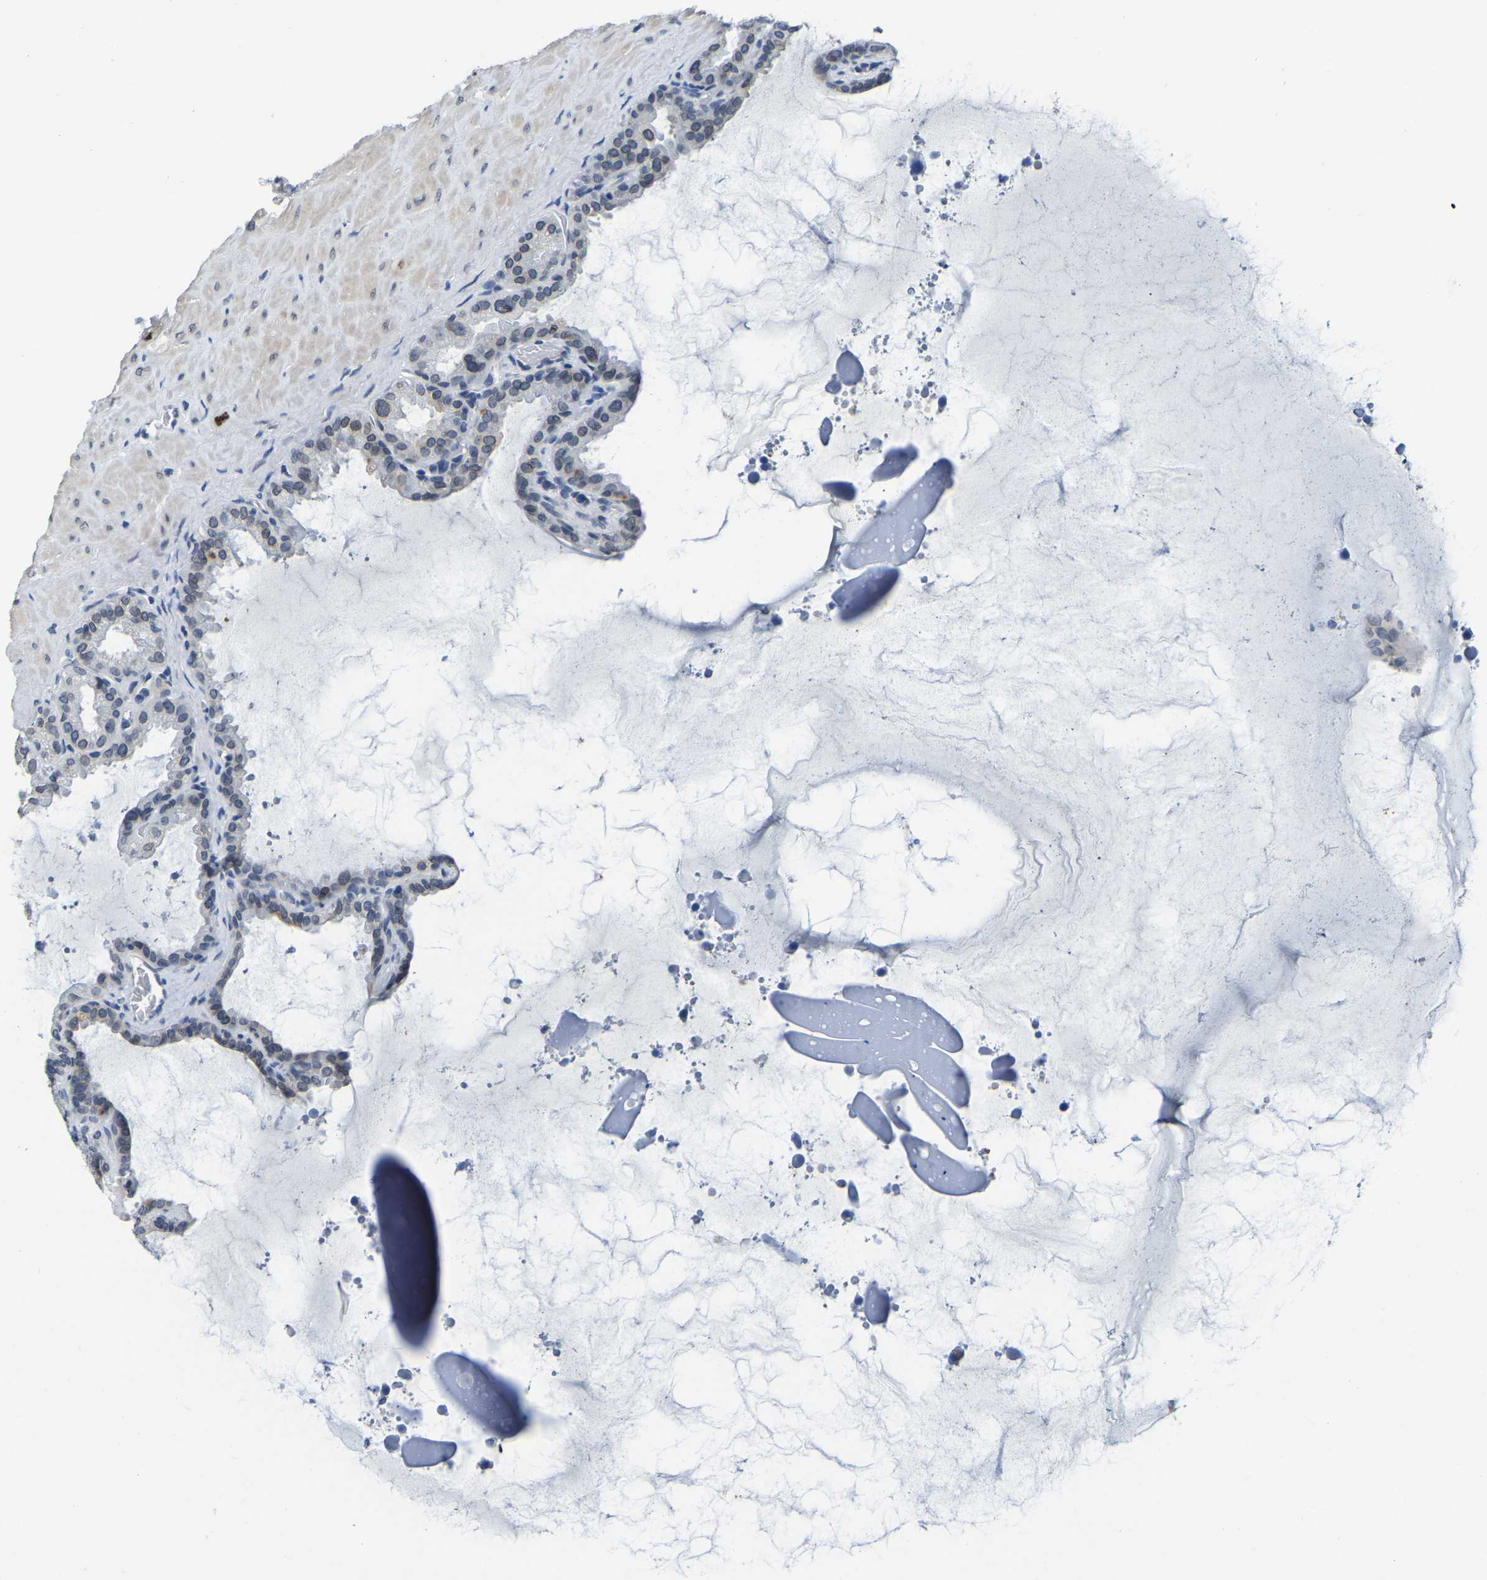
{"staining": {"intensity": "weak", "quantity": ">75%", "location": "cytoplasmic/membranous,nuclear"}, "tissue": "seminal vesicle", "cell_type": "Glandular cells", "image_type": "normal", "snomed": [{"axis": "morphology", "description": "Normal tissue, NOS"}, {"axis": "topography", "description": "Seminal veicle"}], "caption": "Brown immunohistochemical staining in benign human seminal vesicle reveals weak cytoplasmic/membranous,nuclear staining in approximately >75% of glandular cells.", "gene": "RANBP2", "patient": {"sex": "male", "age": 46}}